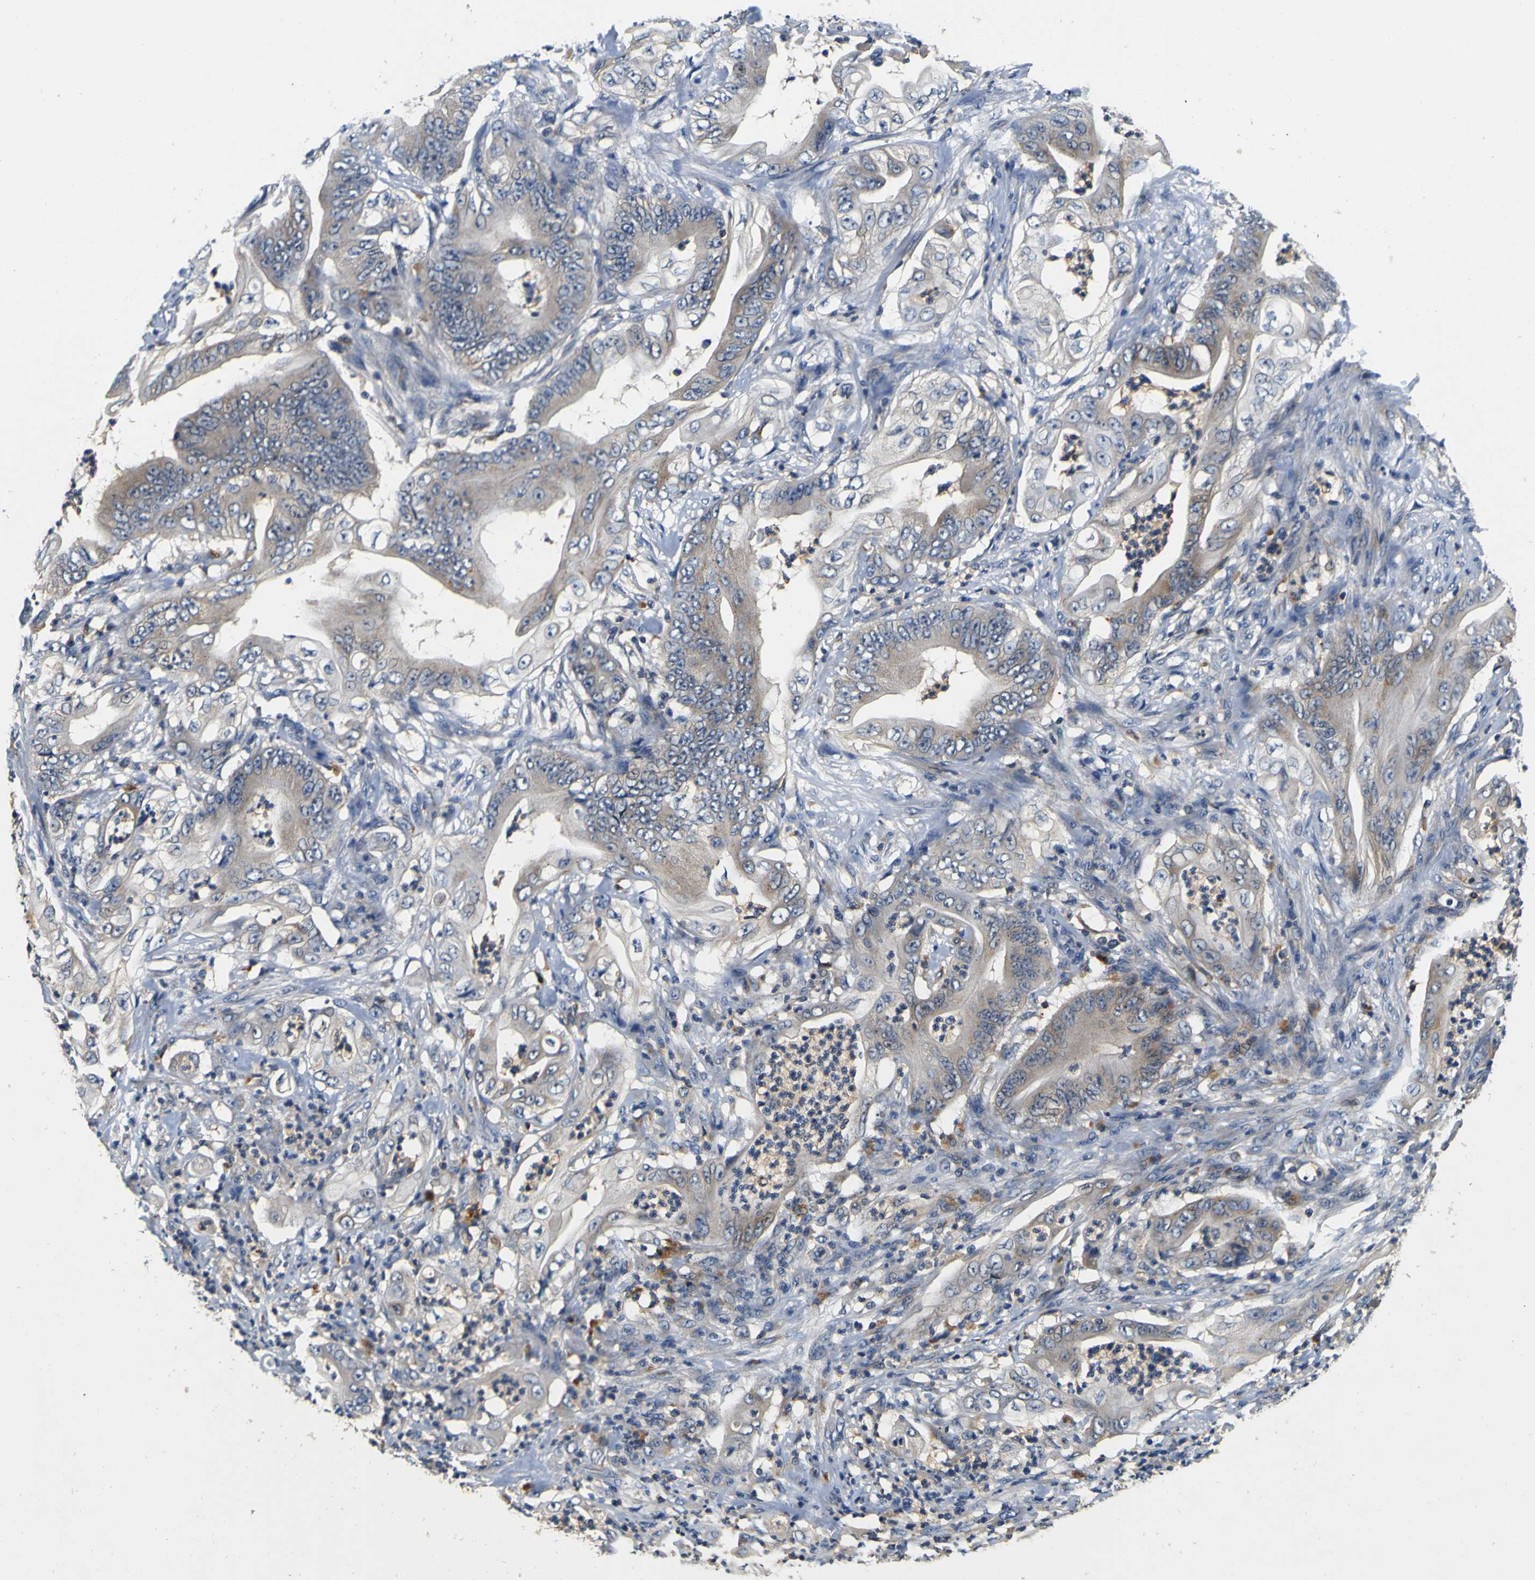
{"staining": {"intensity": "weak", "quantity": "<25%", "location": "cytoplasmic/membranous"}, "tissue": "stomach cancer", "cell_type": "Tumor cells", "image_type": "cancer", "snomed": [{"axis": "morphology", "description": "Adenocarcinoma, NOS"}, {"axis": "topography", "description": "Stomach"}], "caption": "Human adenocarcinoma (stomach) stained for a protein using immunohistochemistry demonstrates no positivity in tumor cells.", "gene": "TNIK", "patient": {"sex": "female", "age": 73}}